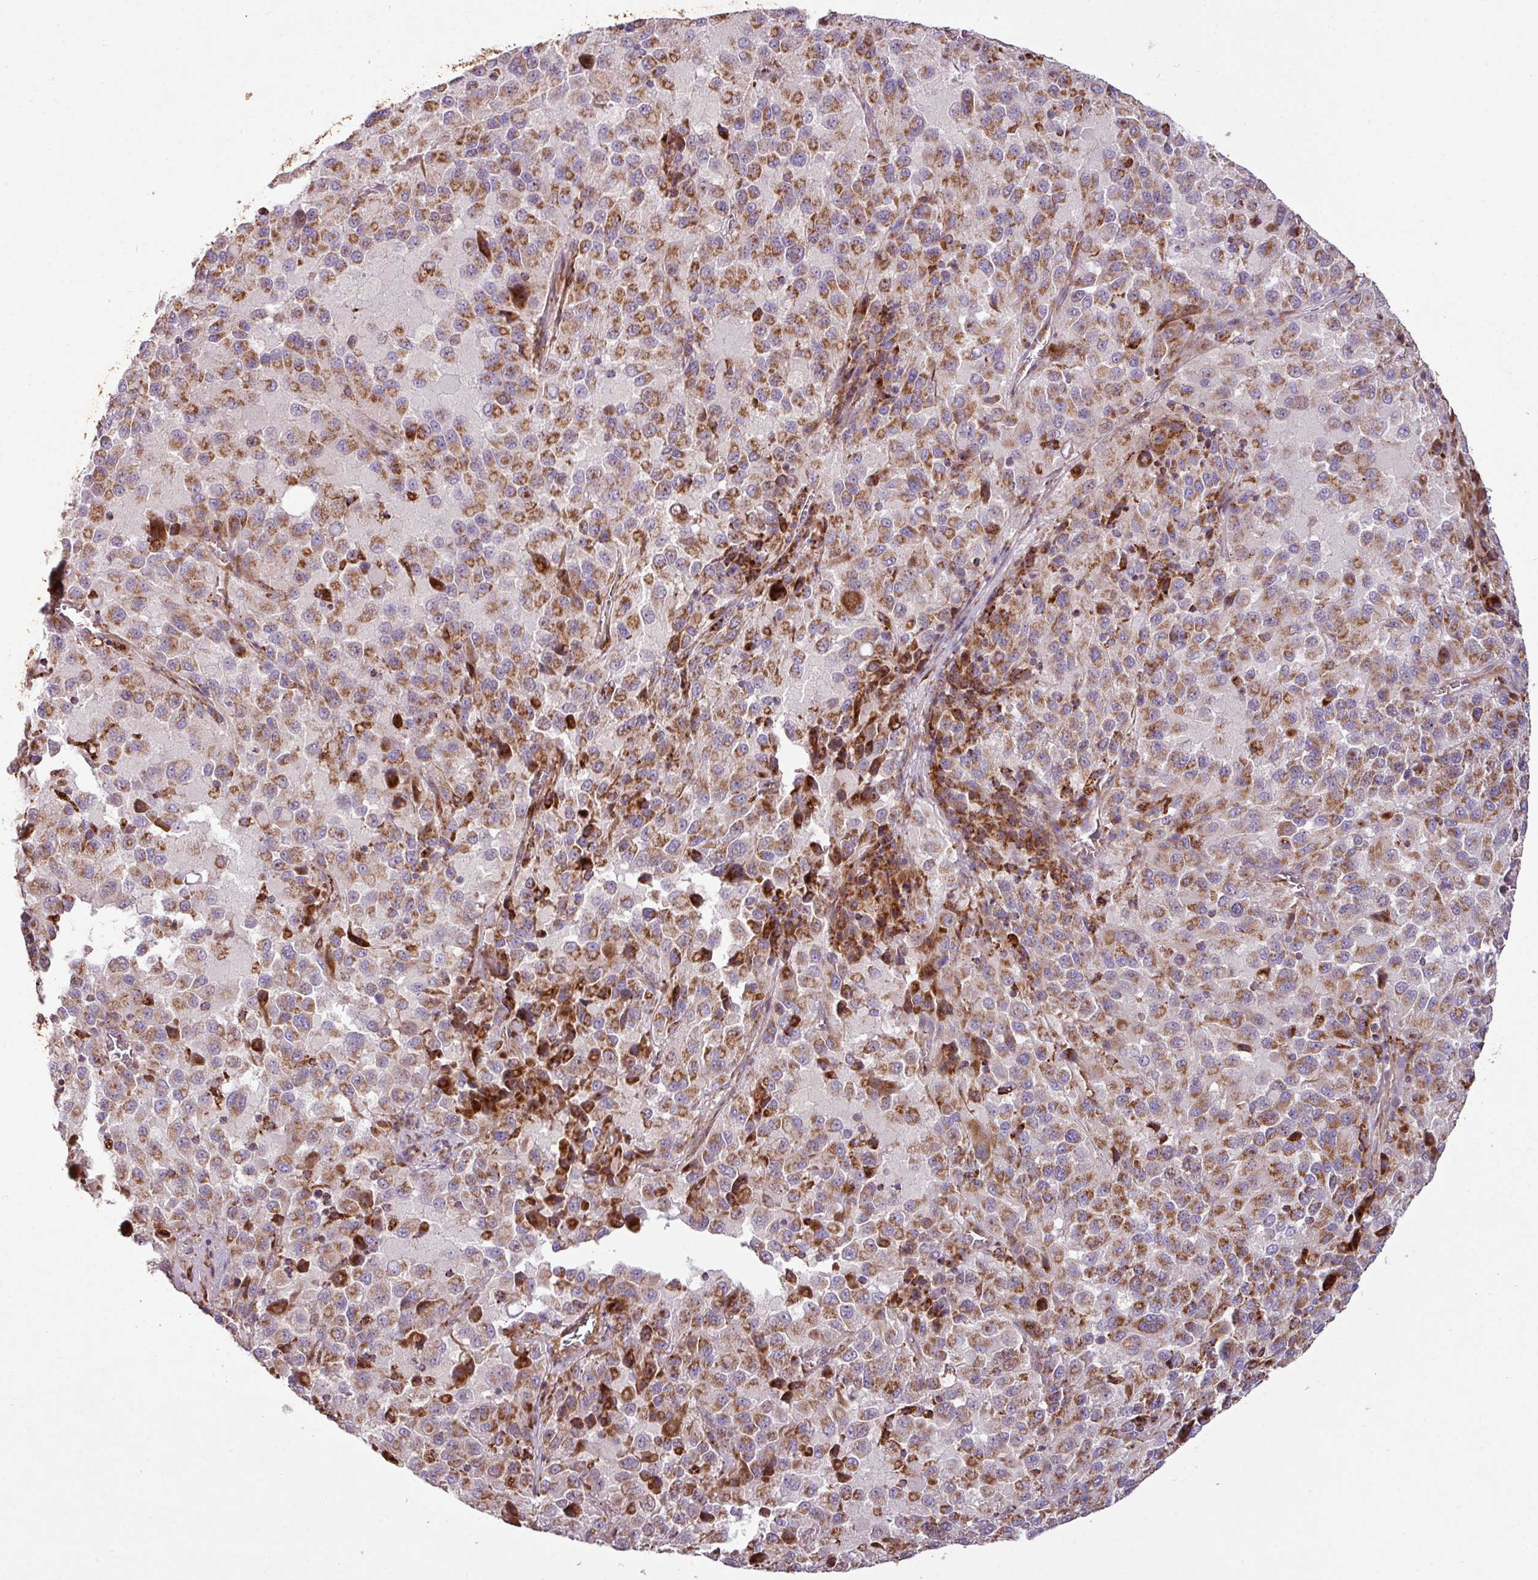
{"staining": {"intensity": "moderate", "quantity": ">75%", "location": "cytoplasmic/membranous"}, "tissue": "melanoma", "cell_type": "Tumor cells", "image_type": "cancer", "snomed": [{"axis": "morphology", "description": "Malignant melanoma, Metastatic site"}, {"axis": "topography", "description": "Lung"}], "caption": "A brown stain highlights moderate cytoplasmic/membranous positivity of a protein in human malignant melanoma (metastatic site) tumor cells.", "gene": "SQOR", "patient": {"sex": "male", "age": 64}}